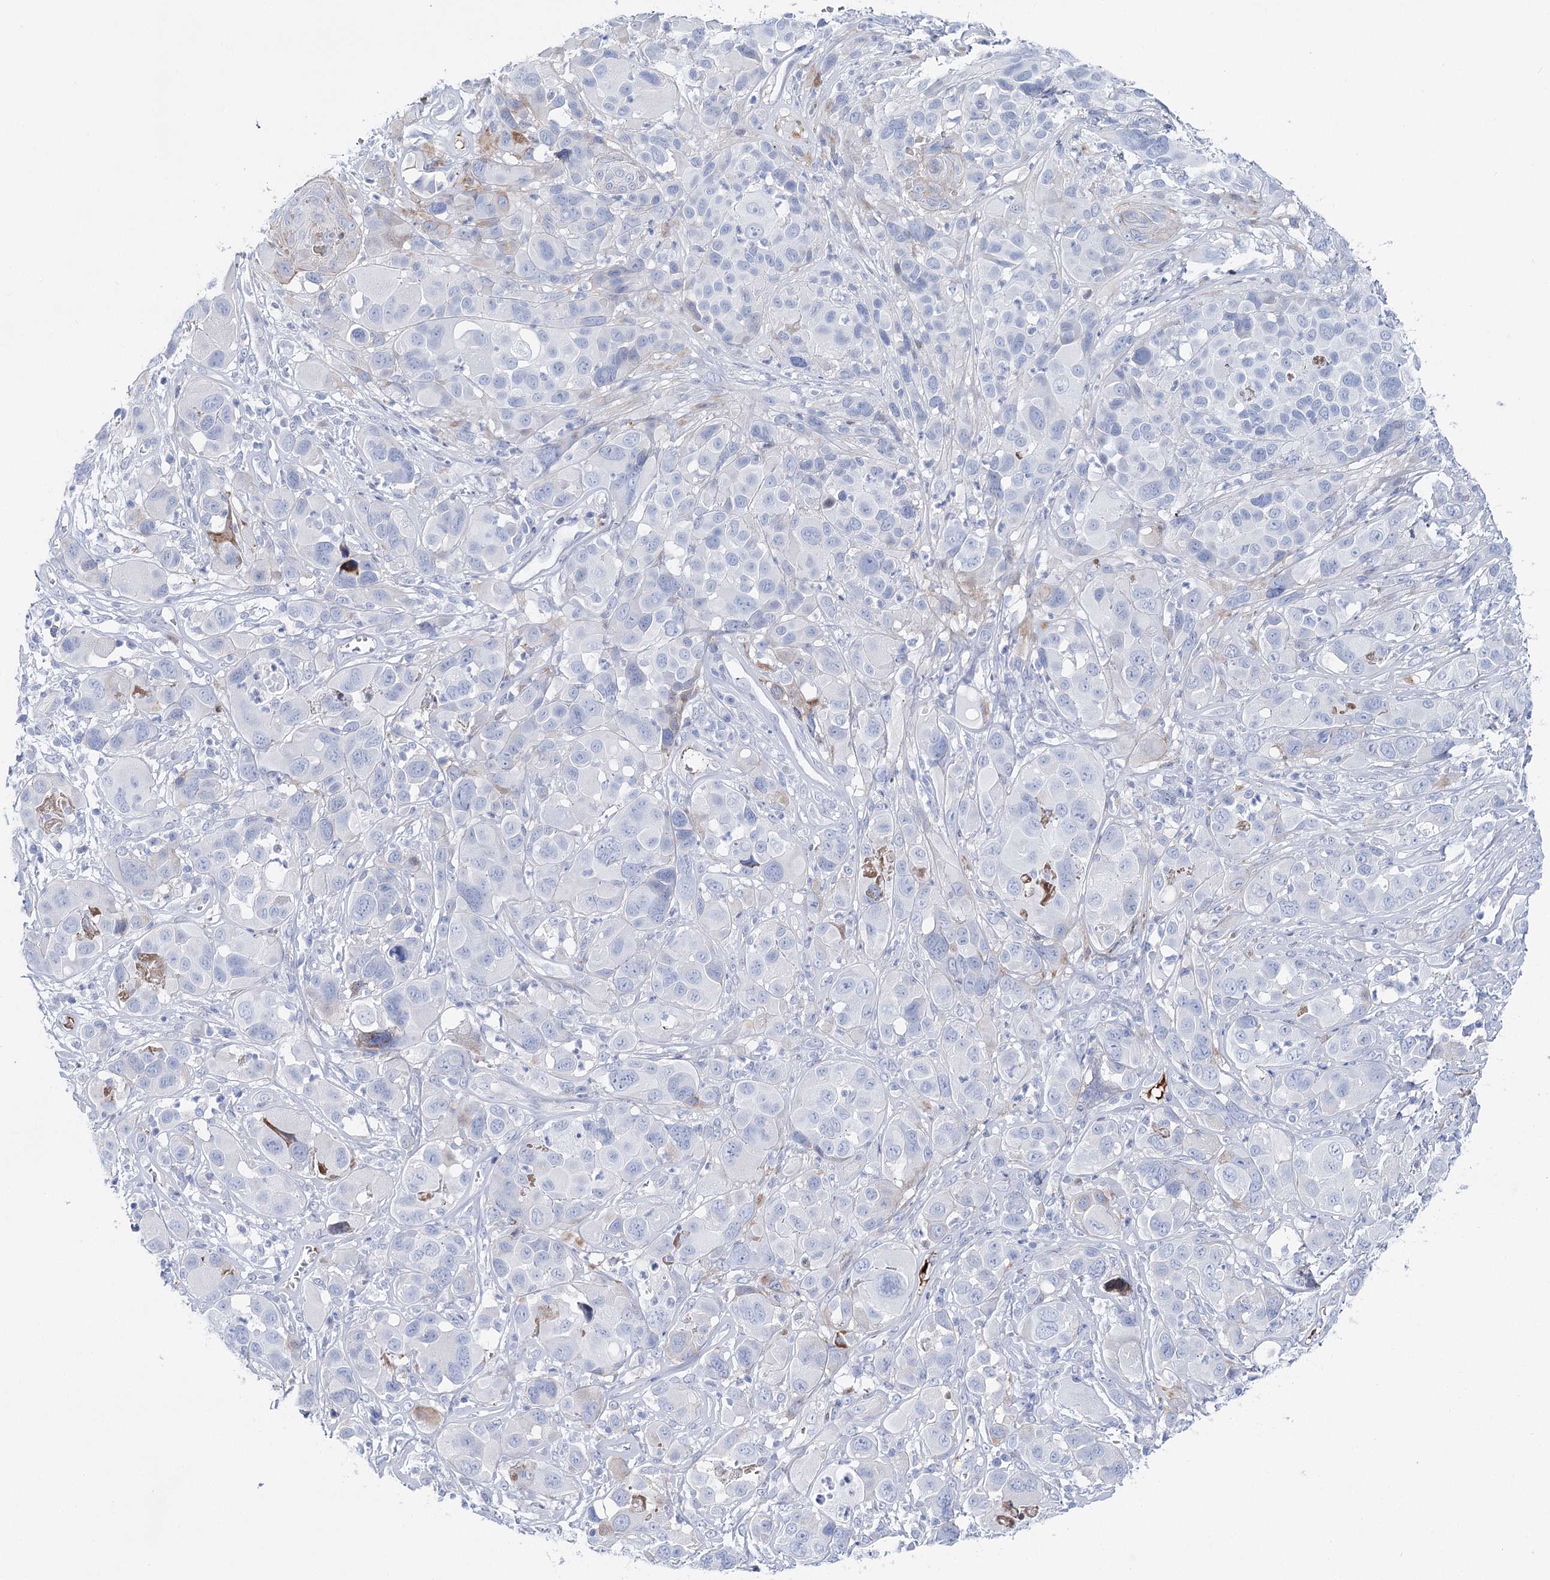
{"staining": {"intensity": "negative", "quantity": "none", "location": "none"}, "tissue": "melanoma", "cell_type": "Tumor cells", "image_type": "cancer", "snomed": [{"axis": "morphology", "description": "Malignant melanoma, NOS"}, {"axis": "topography", "description": "Skin of trunk"}], "caption": "A micrograph of malignant melanoma stained for a protein shows no brown staining in tumor cells.", "gene": "ANKRD23", "patient": {"sex": "male", "age": 71}}